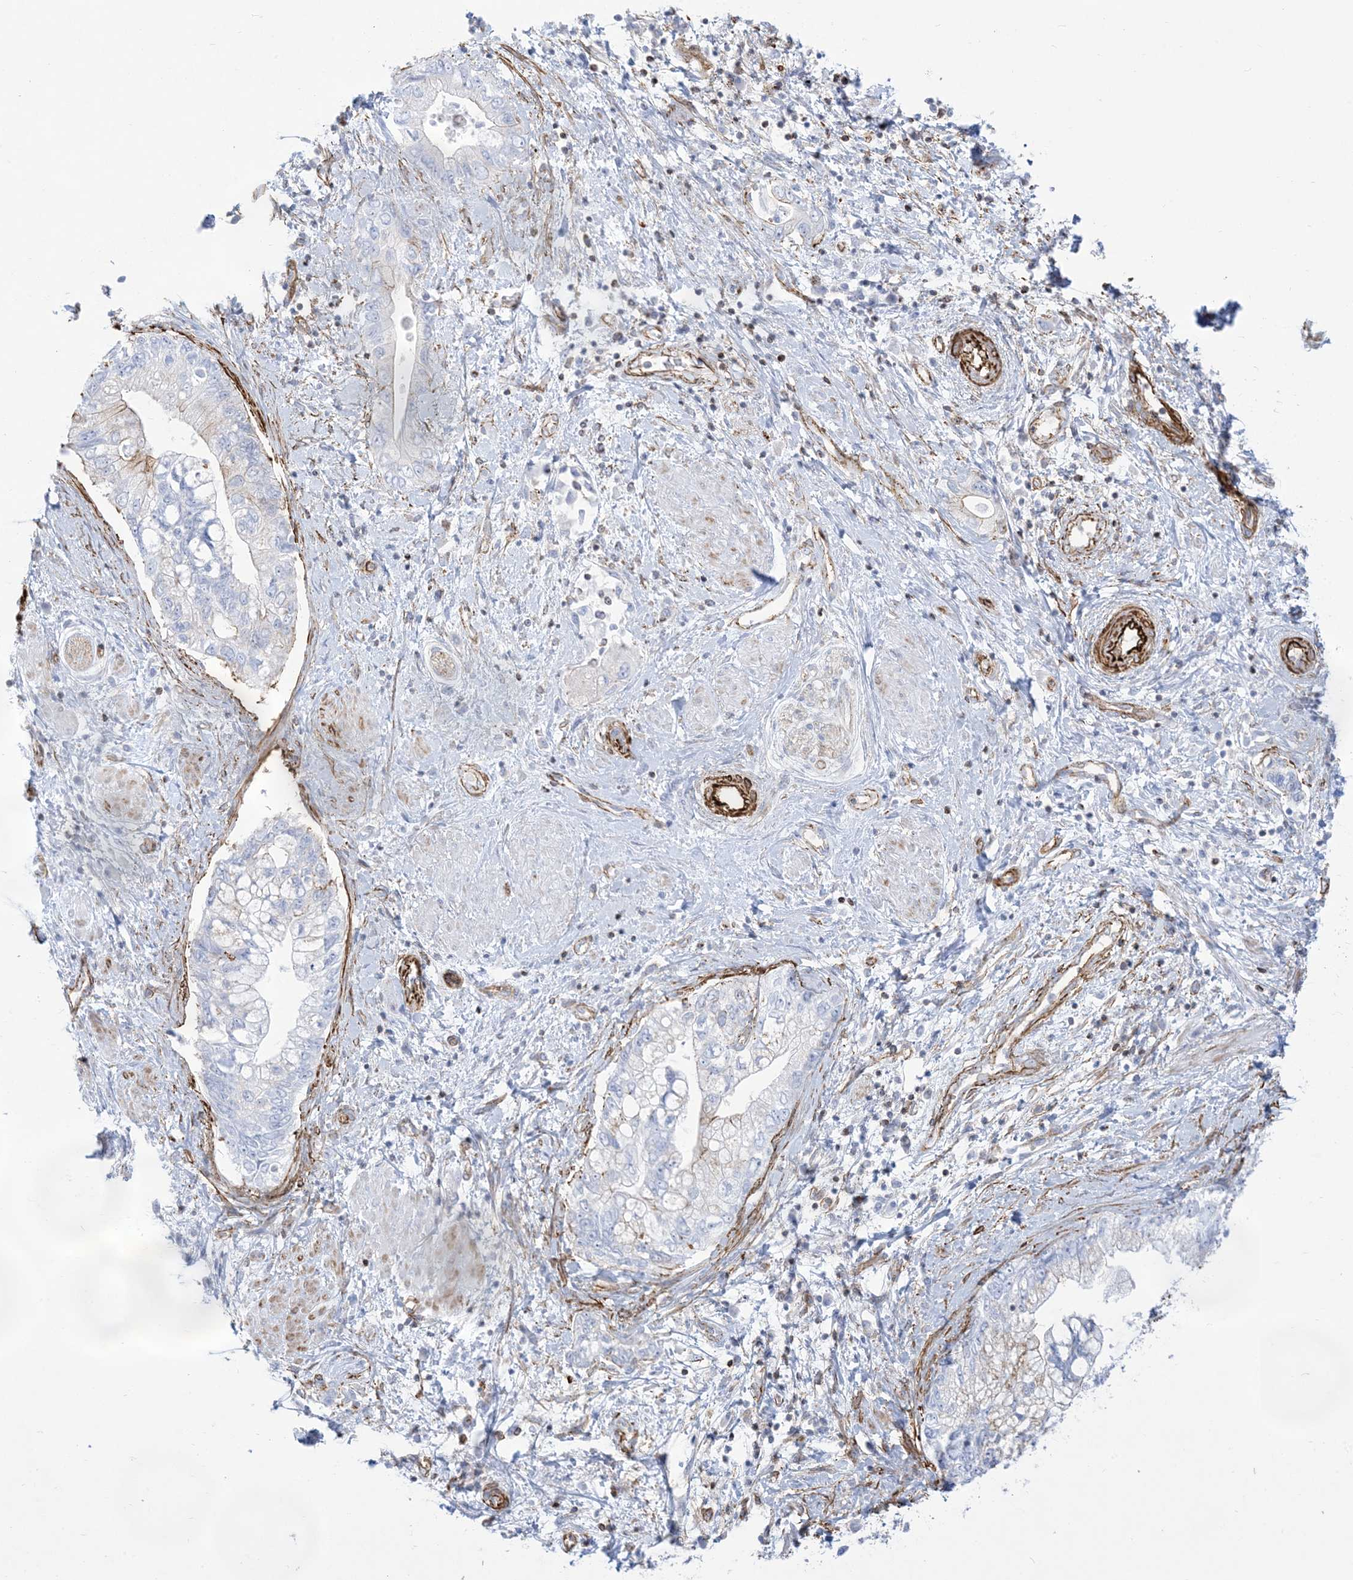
{"staining": {"intensity": "negative", "quantity": "none", "location": "none"}, "tissue": "pancreatic cancer", "cell_type": "Tumor cells", "image_type": "cancer", "snomed": [{"axis": "morphology", "description": "Adenocarcinoma, NOS"}, {"axis": "topography", "description": "Pancreas"}], "caption": "IHC of pancreatic cancer (adenocarcinoma) exhibits no expression in tumor cells.", "gene": "B3GNT7", "patient": {"sex": "female", "age": 73}}